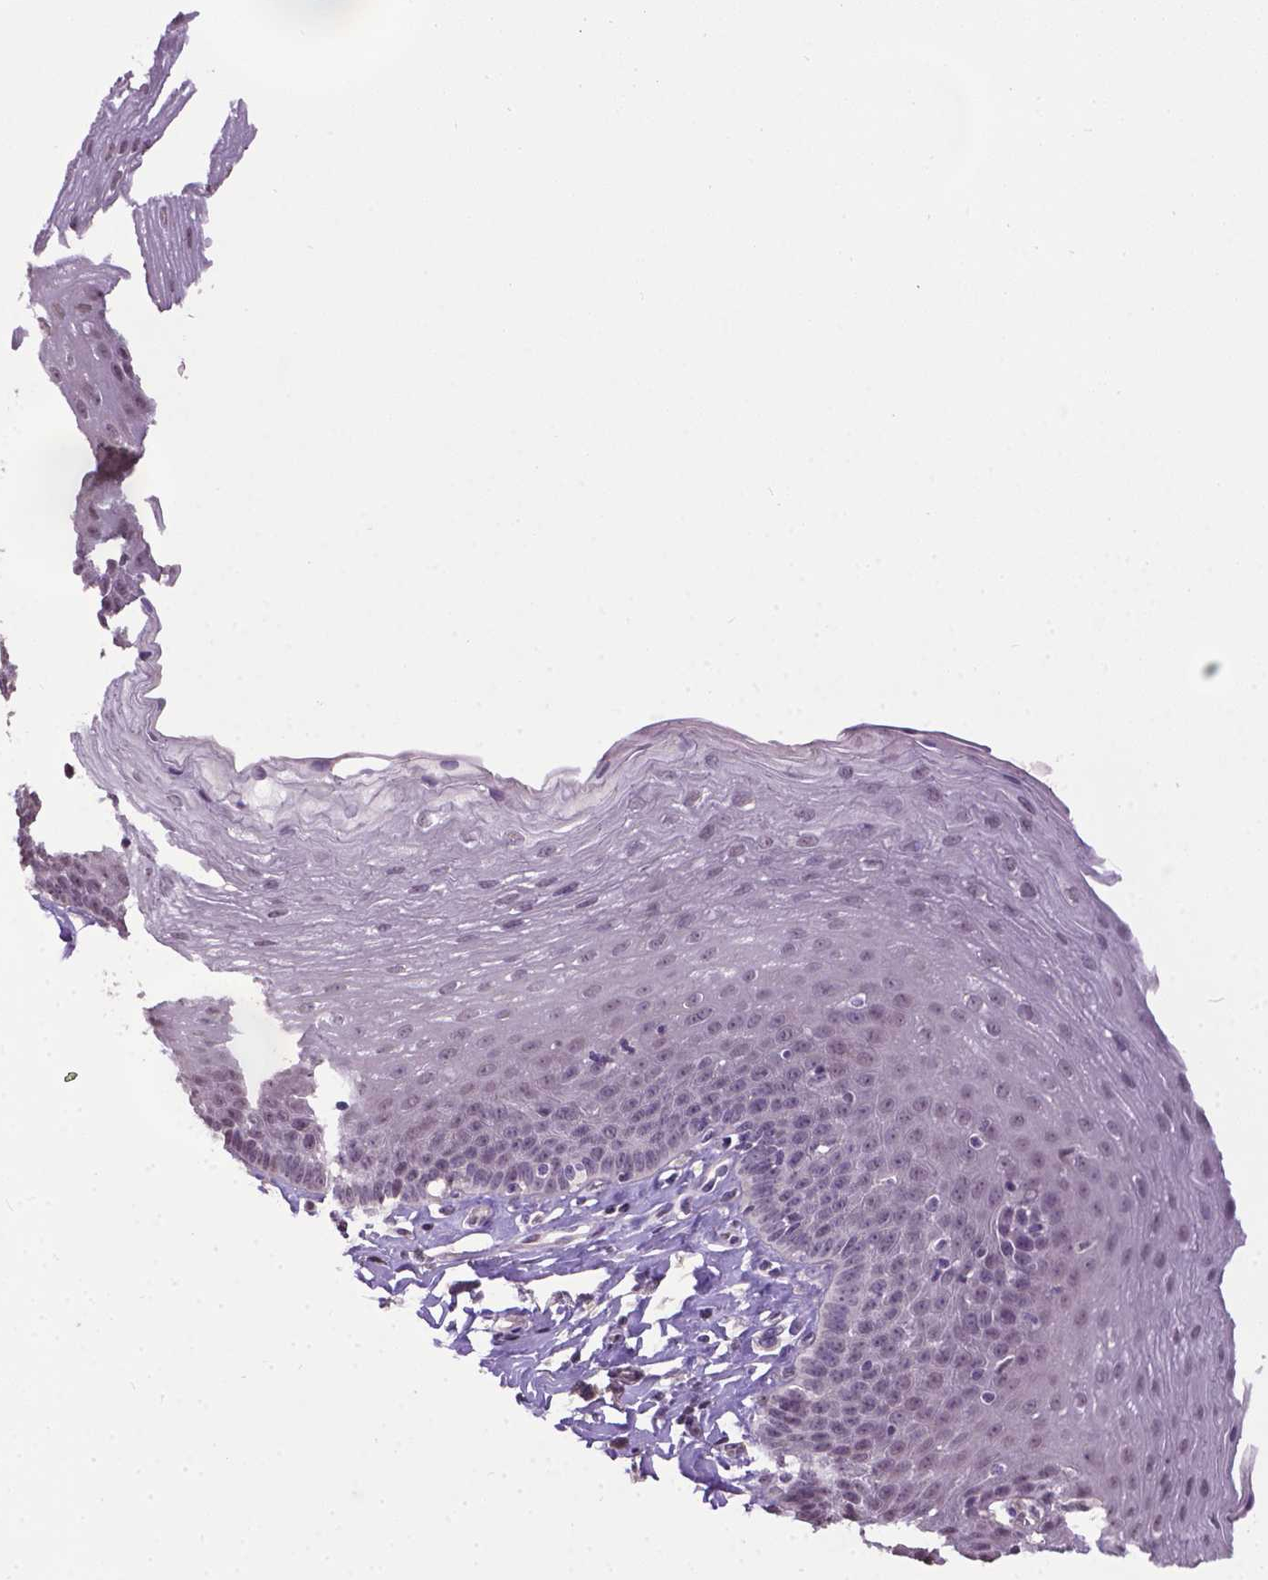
{"staining": {"intensity": "negative", "quantity": "none", "location": "none"}, "tissue": "esophagus", "cell_type": "Squamous epithelial cells", "image_type": "normal", "snomed": [{"axis": "morphology", "description": "Normal tissue, NOS"}, {"axis": "topography", "description": "Esophagus"}], "caption": "Immunohistochemical staining of unremarkable human esophagus exhibits no significant expression in squamous epithelial cells.", "gene": "CPM", "patient": {"sex": "female", "age": 81}}